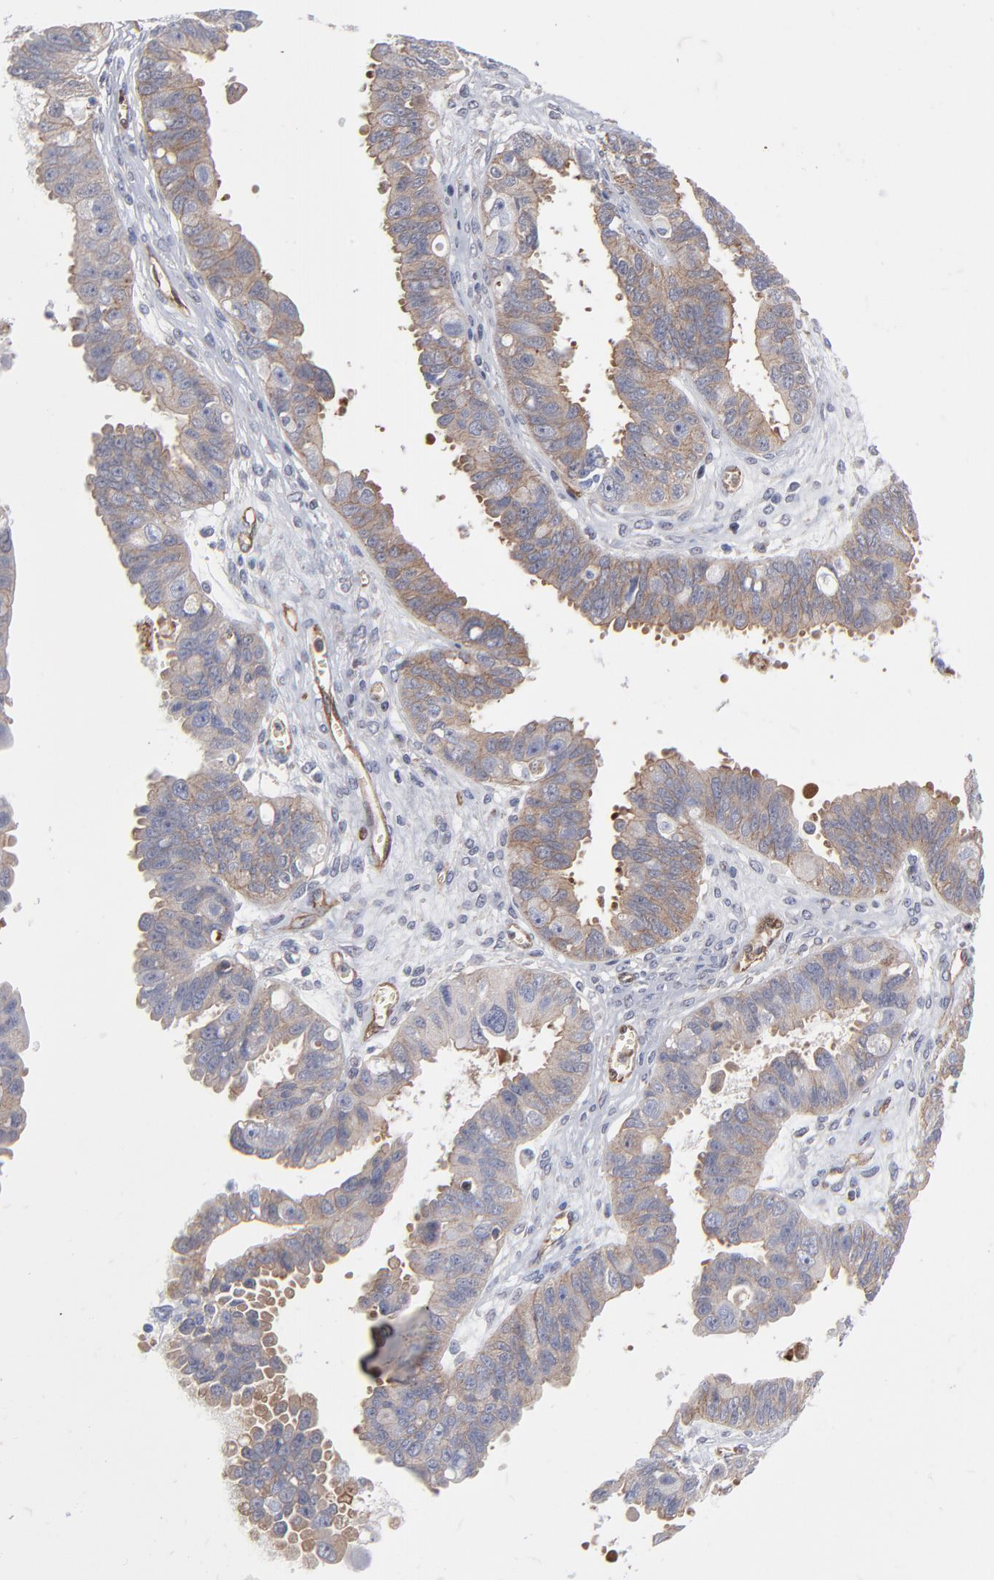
{"staining": {"intensity": "weak", "quantity": ">75%", "location": "cytoplasmic/membranous"}, "tissue": "ovarian cancer", "cell_type": "Tumor cells", "image_type": "cancer", "snomed": [{"axis": "morphology", "description": "Carcinoma, endometroid"}, {"axis": "topography", "description": "Ovary"}], "caption": "High-magnification brightfield microscopy of endometroid carcinoma (ovarian) stained with DAB (3,3'-diaminobenzidine) (brown) and counterstained with hematoxylin (blue). tumor cells exhibit weak cytoplasmic/membranous expression is identified in about>75% of cells.", "gene": "PXN", "patient": {"sex": "female", "age": 85}}